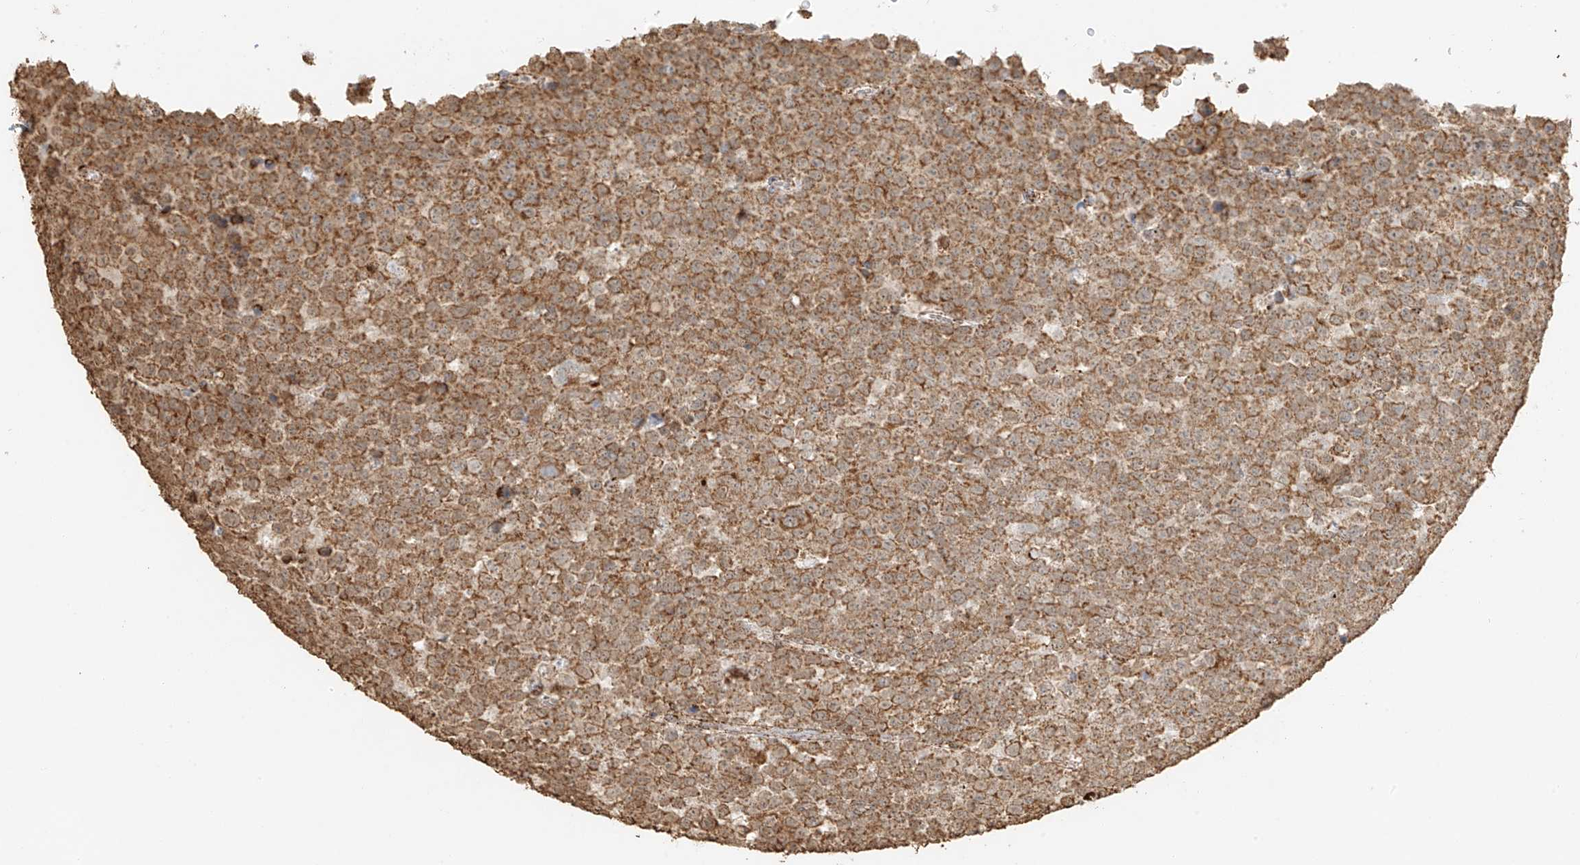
{"staining": {"intensity": "moderate", "quantity": ">75%", "location": "cytoplasmic/membranous"}, "tissue": "testis cancer", "cell_type": "Tumor cells", "image_type": "cancer", "snomed": [{"axis": "morphology", "description": "Seminoma, NOS"}, {"axis": "topography", "description": "Testis"}], "caption": "This is a histology image of immunohistochemistry staining of seminoma (testis), which shows moderate staining in the cytoplasmic/membranous of tumor cells.", "gene": "MIPEP", "patient": {"sex": "male", "age": 71}}